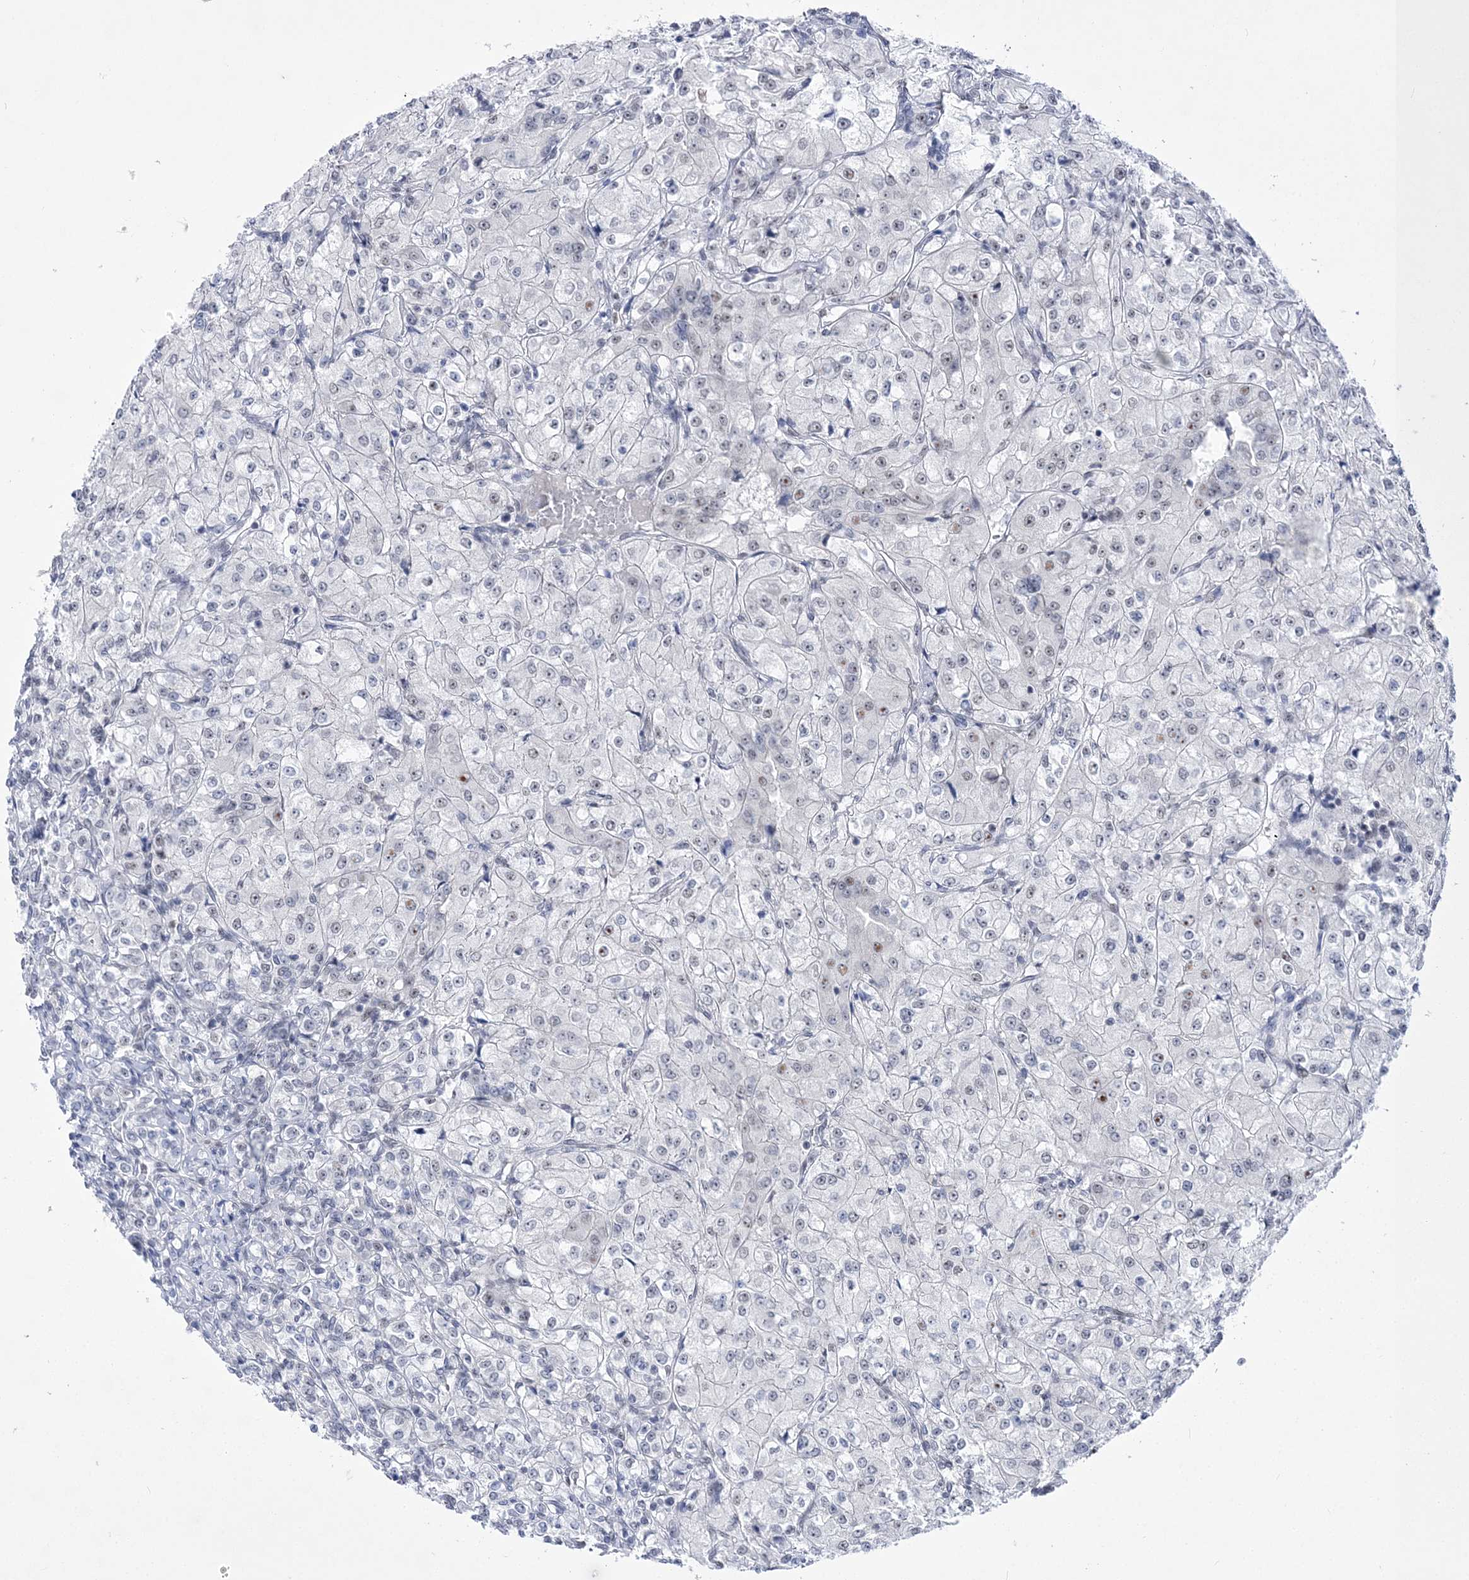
{"staining": {"intensity": "negative", "quantity": "none", "location": "none"}, "tissue": "renal cancer", "cell_type": "Tumor cells", "image_type": "cancer", "snomed": [{"axis": "morphology", "description": "Adenocarcinoma, NOS"}, {"axis": "topography", "description": "Kidney"}], "caption": "A high-resolution image shows immunohistochemistry (IHC) staining of renal adenocarcinoma, which reveals no significant positivity in tumor cells. (DAB immunohistochemistry with hematoxylin counter stain).", "gene": "NSUN2", "patient": {"sex": "male", "age": 77}}